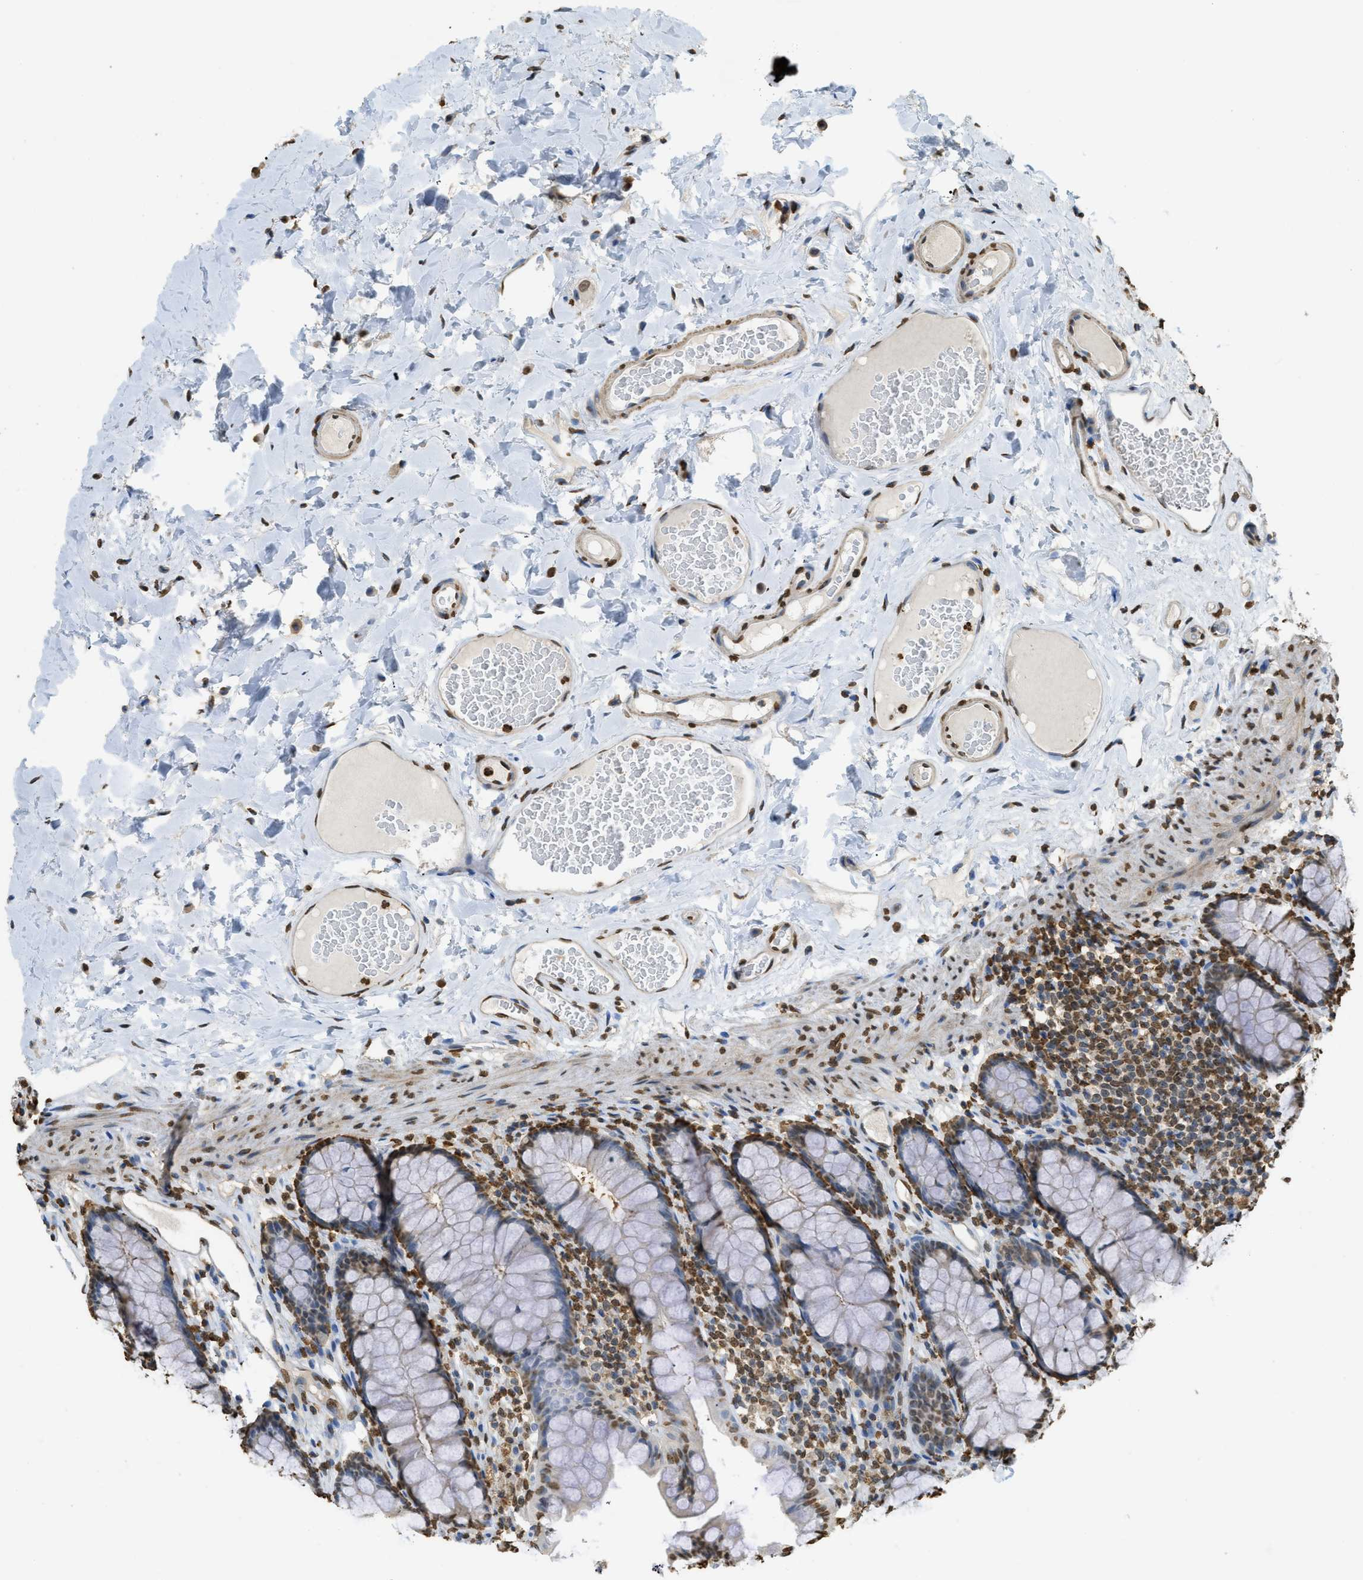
{"staining": {"intensity": "strong", "quantity": ">75%", "location": "nuclear"}, "tissue": "colon", "cell_type": "Endothelial cells", "image_type": "normal", "snomed": [{"axis": "morphology", "description": "Normal tissue, NOS"}, {"axis": "topography", "description": "Colon"}], "caption": "Human colon stained with a brown dye shows strong nuclear positive staining in approximately >75% of endothelial cells.", "gene": "NR5A2", "patient": {"sex": "female", "age": 55}}